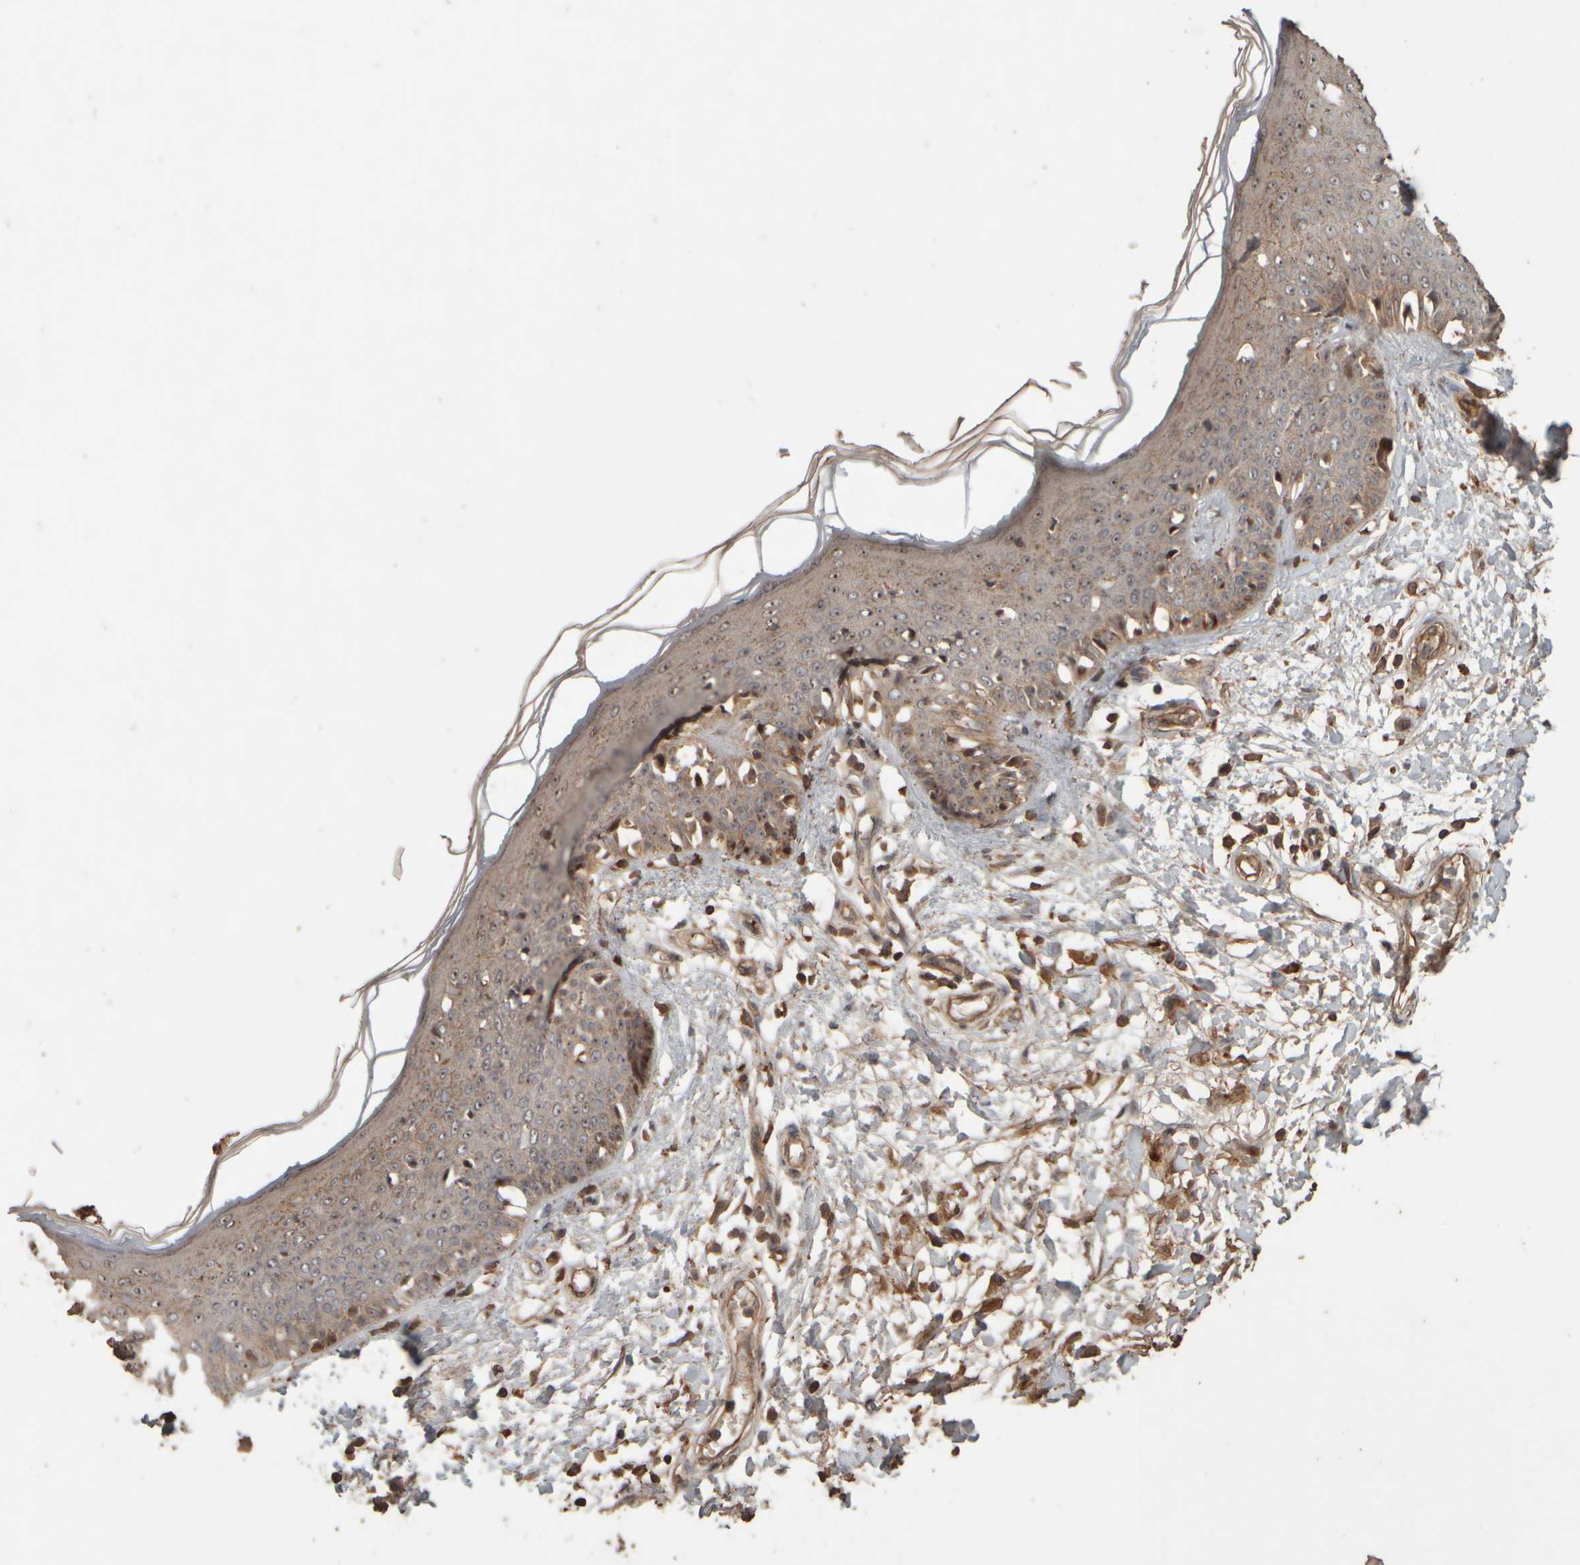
{"staining": {"intensity": "moderate", "quantity": ">75%", "location": "cytoplasmic/membranous"}, "tissue": "skin", "cell_type": "Fibroblasts", "image_type": "normal", "snomed": [{"axis": "morphology", "description": "Normal tissue, NOS"}, {"axis": "morphology", "description": "Inflammation, NOS"}, {"axis": "topography", "description": "Skin"}], "caption": "Brown immunohistochemical staining in unremarkable human skin shows moderate cytoplasmic/membranous expression in about >75% of fibroblasts. The staining was performed using DAB to visualize the protein expression in brown, while the nuclei were stained in blue with hematoxylin (Magnification: 20x).", "gene": "SPHK1", "patient": {"sex": "female", "age": 44}}